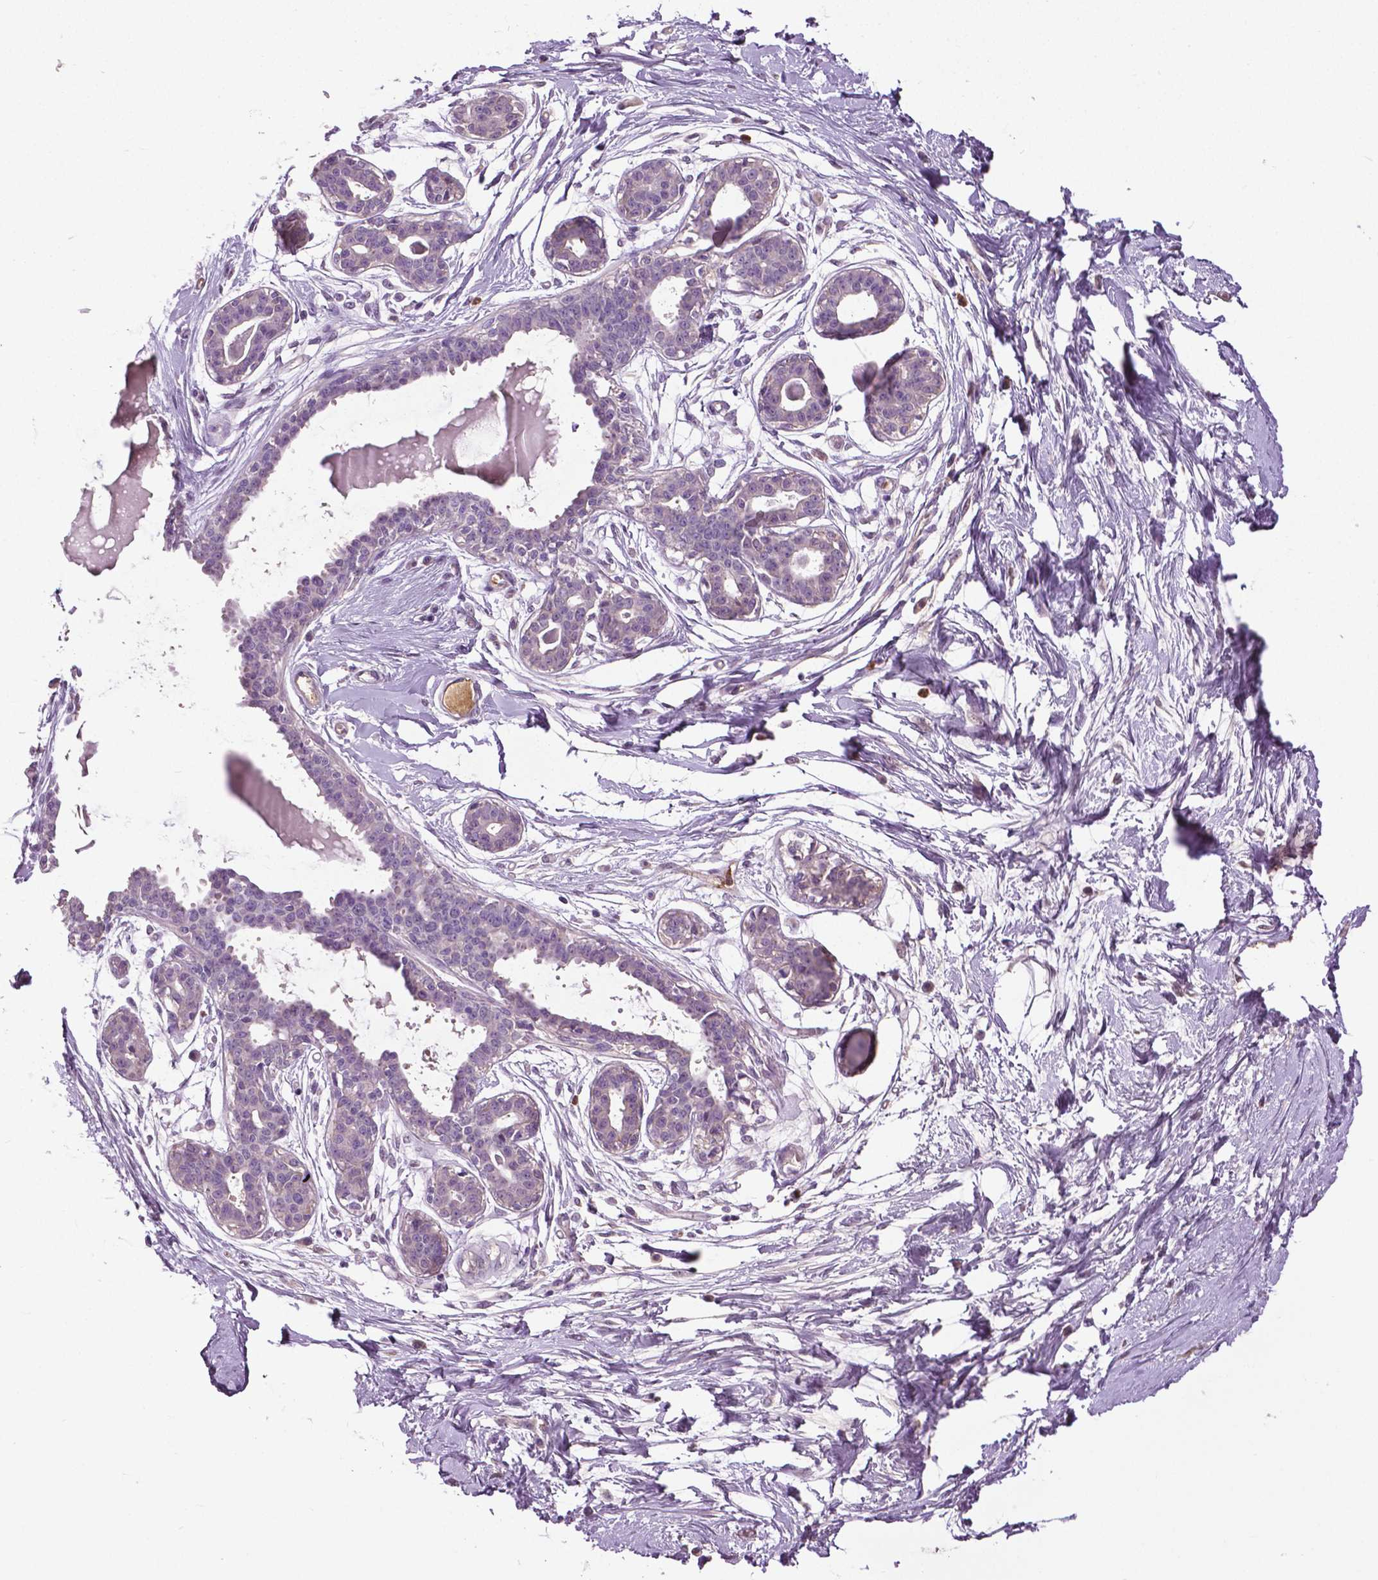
{"staining": {"intensity": "negative", "quantity": "none", "location": "none"}, "tissue": "breast", "cell_type": "Adipocytes", "image_type": "normal", "snomed": [{"axis": "morphology", "description": "Normal tissue, NOS"}, {"axis": "topography", "description": "Breast"}], "caption": "IHC image of normal breast stained for a protein (brown), which displays no staining in adipocytes.", "gene": "PTPN5", "patient": {"sex": "female", "age": 45}}